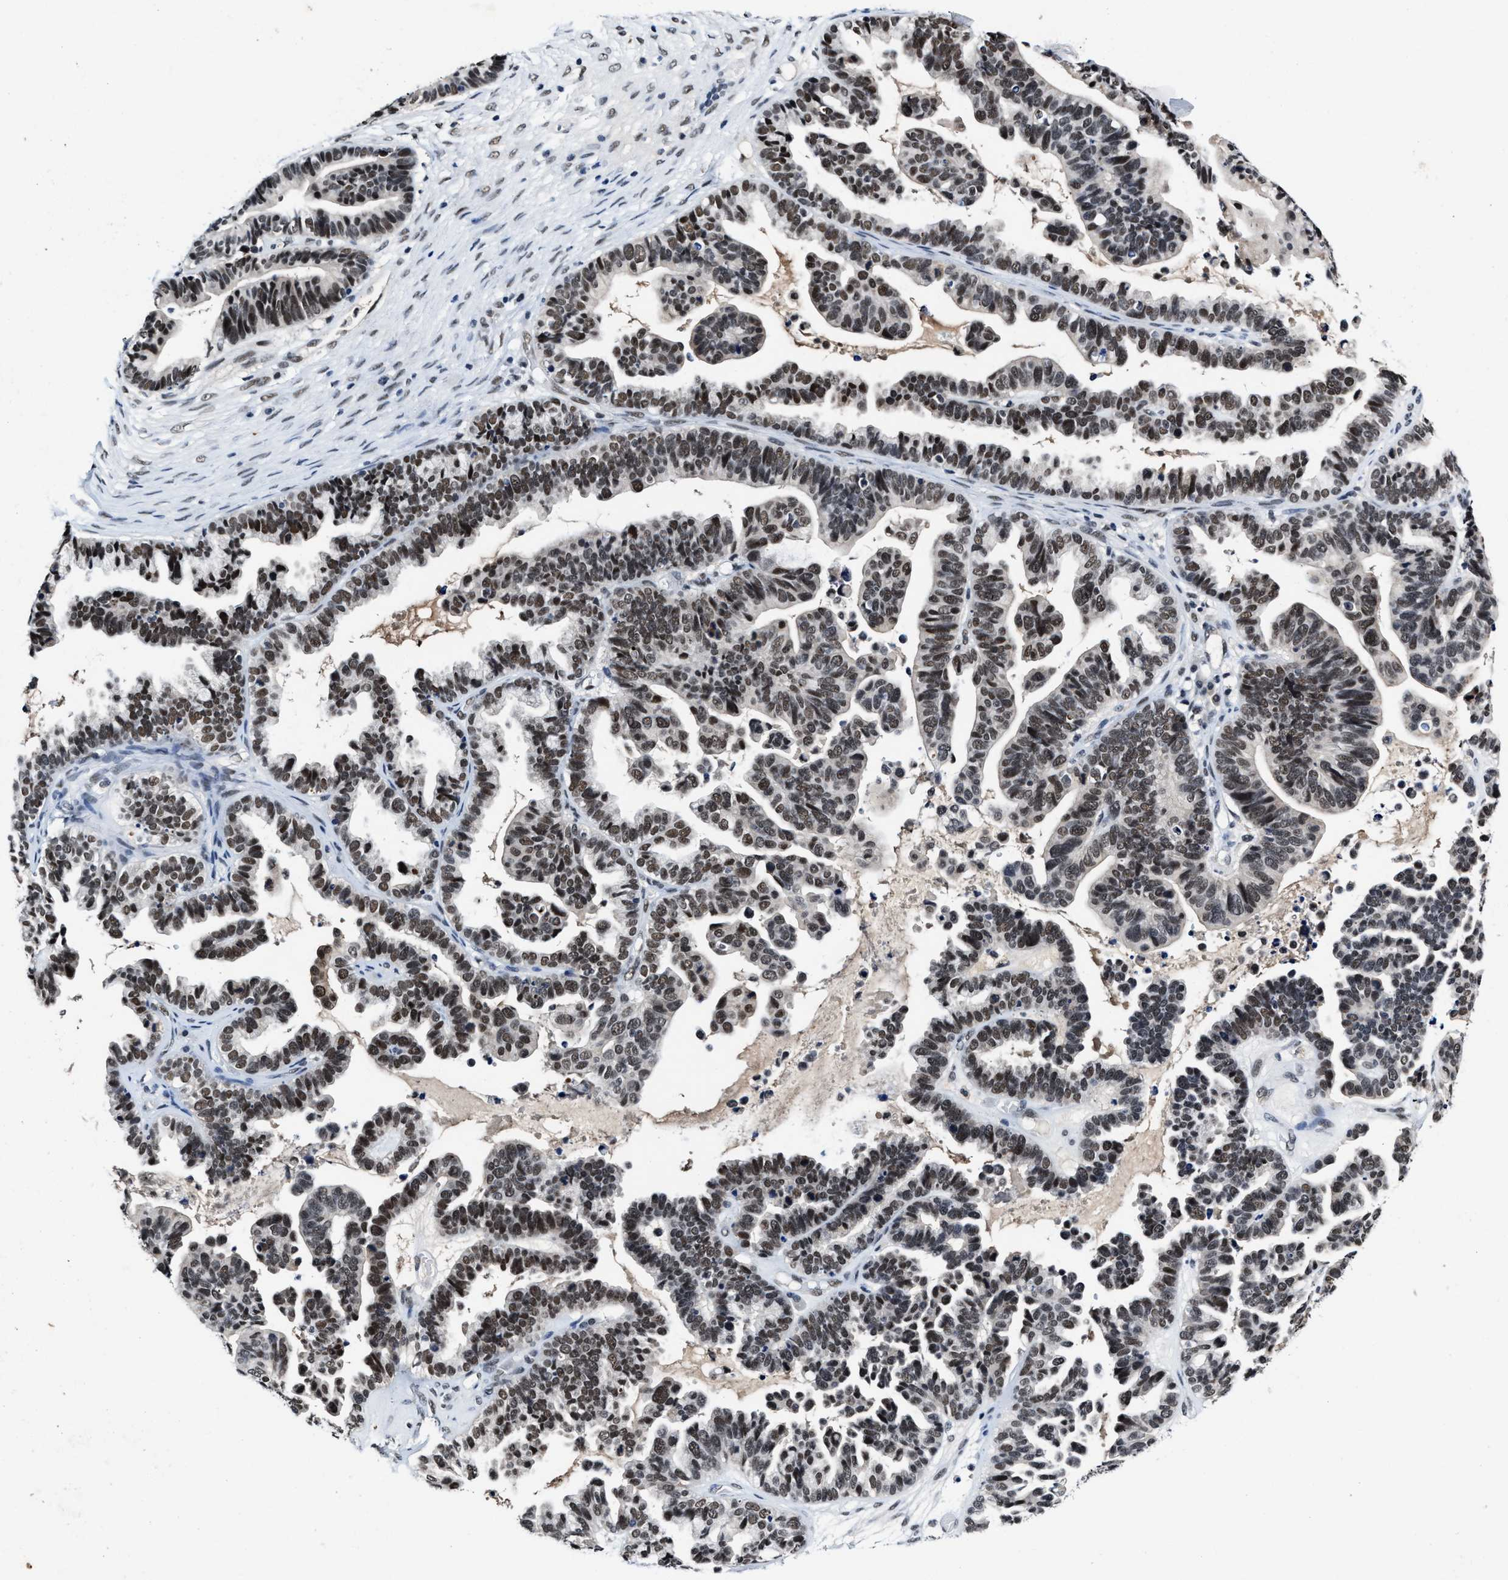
{"staining": {"intensity": "moderate", "quantity": ">75%", "location": "nuclear"}, "tissue": "ovarian cancer", "cell_type": "Tumor cells", "image_type": "cancer", "snomed": [{"axis": "morphology", "description": "Cystadenocarcinoma, serous, NOS"}, {"axis": "topography", "description": "Ovary"}], "caption": "This is an image of immunohistochemistry staining of serous cystadenocarcinoma (ovarian), which shows moderate positivity in the nuclear of tumor cells.", "gene": "INIP", "patient": {"sex": "female", "age": 56}}